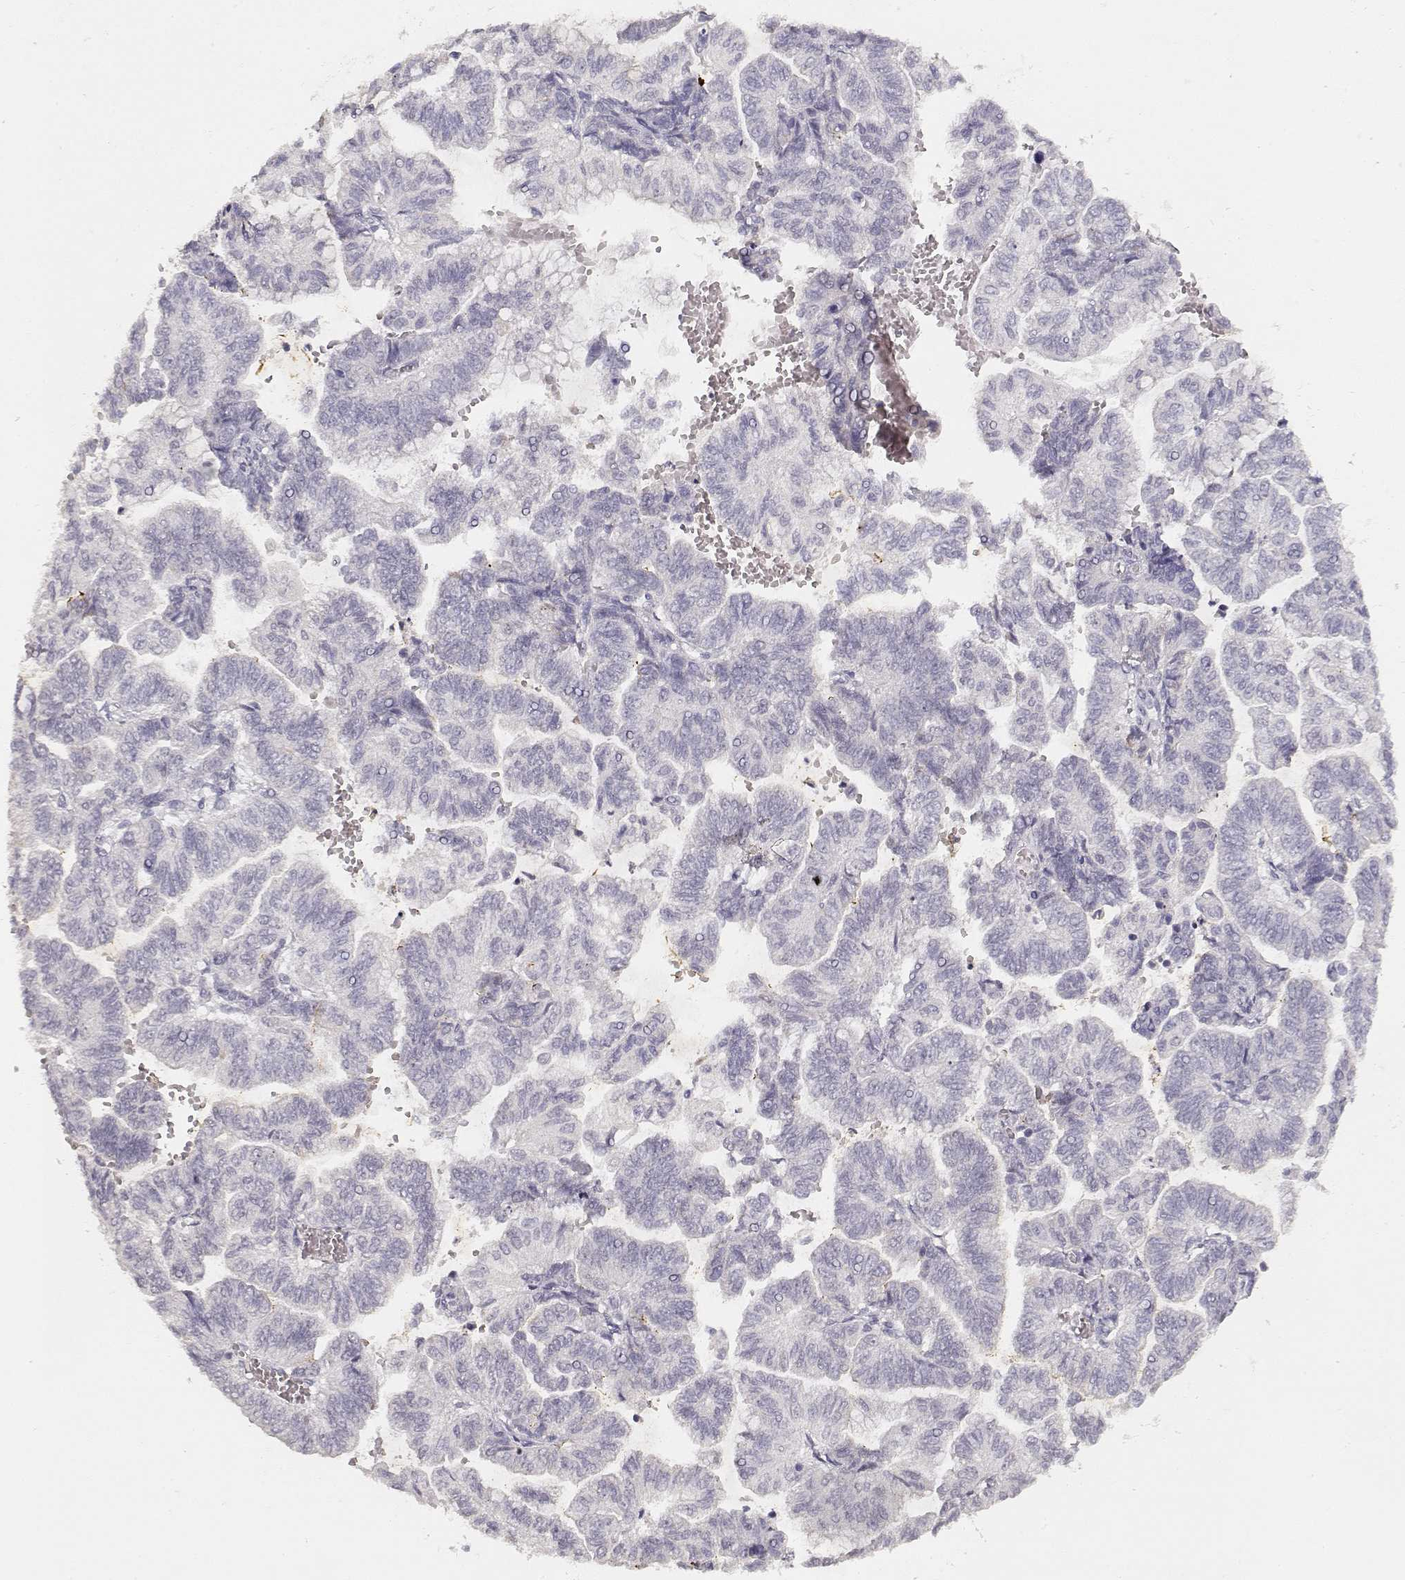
{"staining": {"intensity": "negative", "quantity": "none", "location": "none"}, "tissue": "stomach cancer", "cell_type": "Tumor cells", "image_type": "cancer", "snomed": [{"axis": "morphology", "description": "Adenocarcinoma, NOS"}, {"axis": "topography", "description": "Stomach"}], "caption": "Adenocarcinoma (stomach) was stained to show a protein in brown. There is no significant positivity in tumor cells.", "gene": "TPH2", "patient": {"sex": "male", "age": 83}}